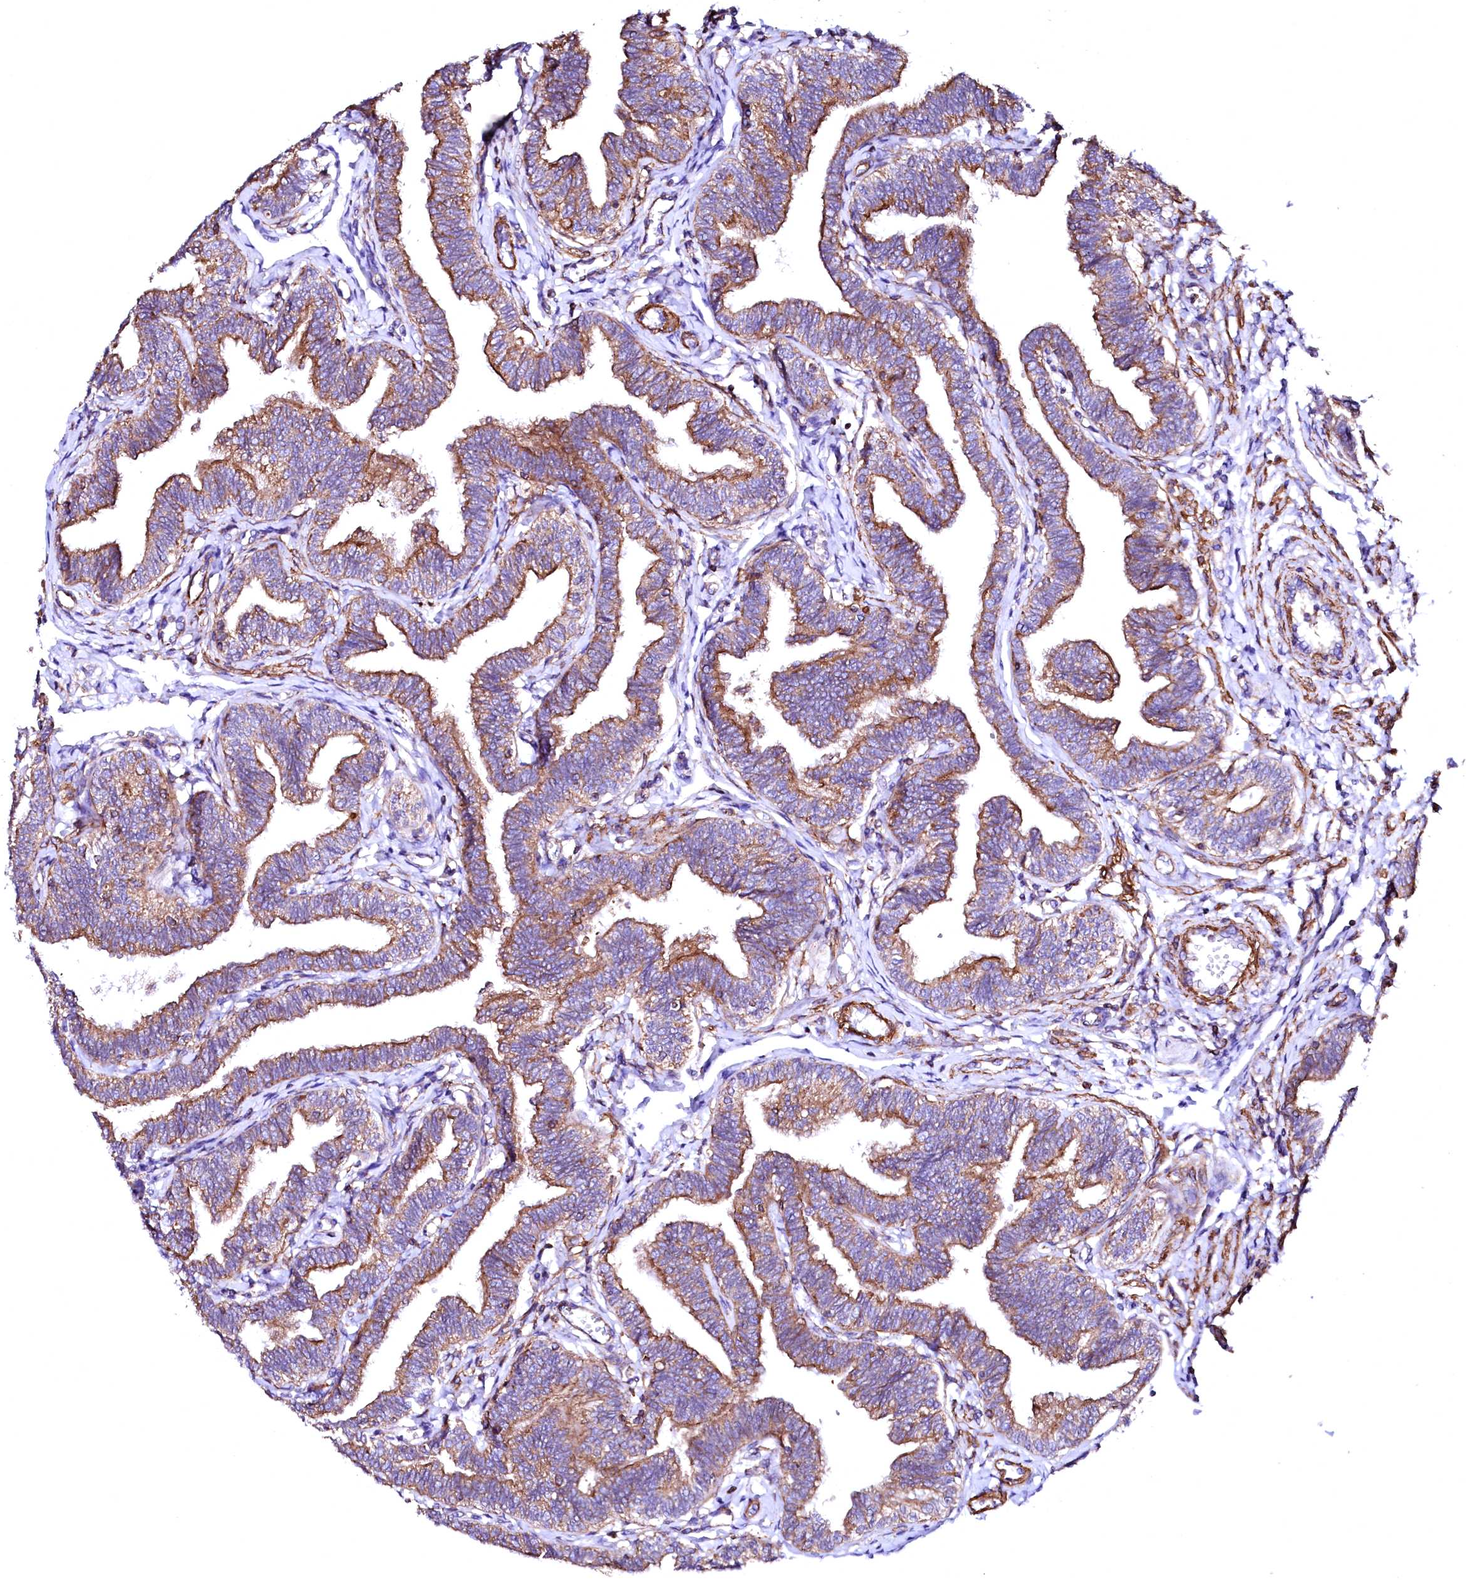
{"staining": {"intensity": "moderate", "quantity": ">75%", "location": "cytoplasmic/membranous"}, "tissue": "fallopian tube", "cell_type": "Glandular cells", "image_type": "normal", "snomed": [{"axis": "morphology", "description": "Normal tissue, NOS"}, {"axis": "topography", "description": "Fallopian tube"}, {"axis": "topography", "description": "Ovary"}], "caption": "The micrograph demonstrates staining of normal fallopian tube, revealing moderate cytoplasmic/membranous protein expression (brown color) within glandular cells. (DAB IHC, brown staining for protein, blue staining for nuclei).", "gene": "GPR176", "patient": {"sex": "female", "age": 23}}